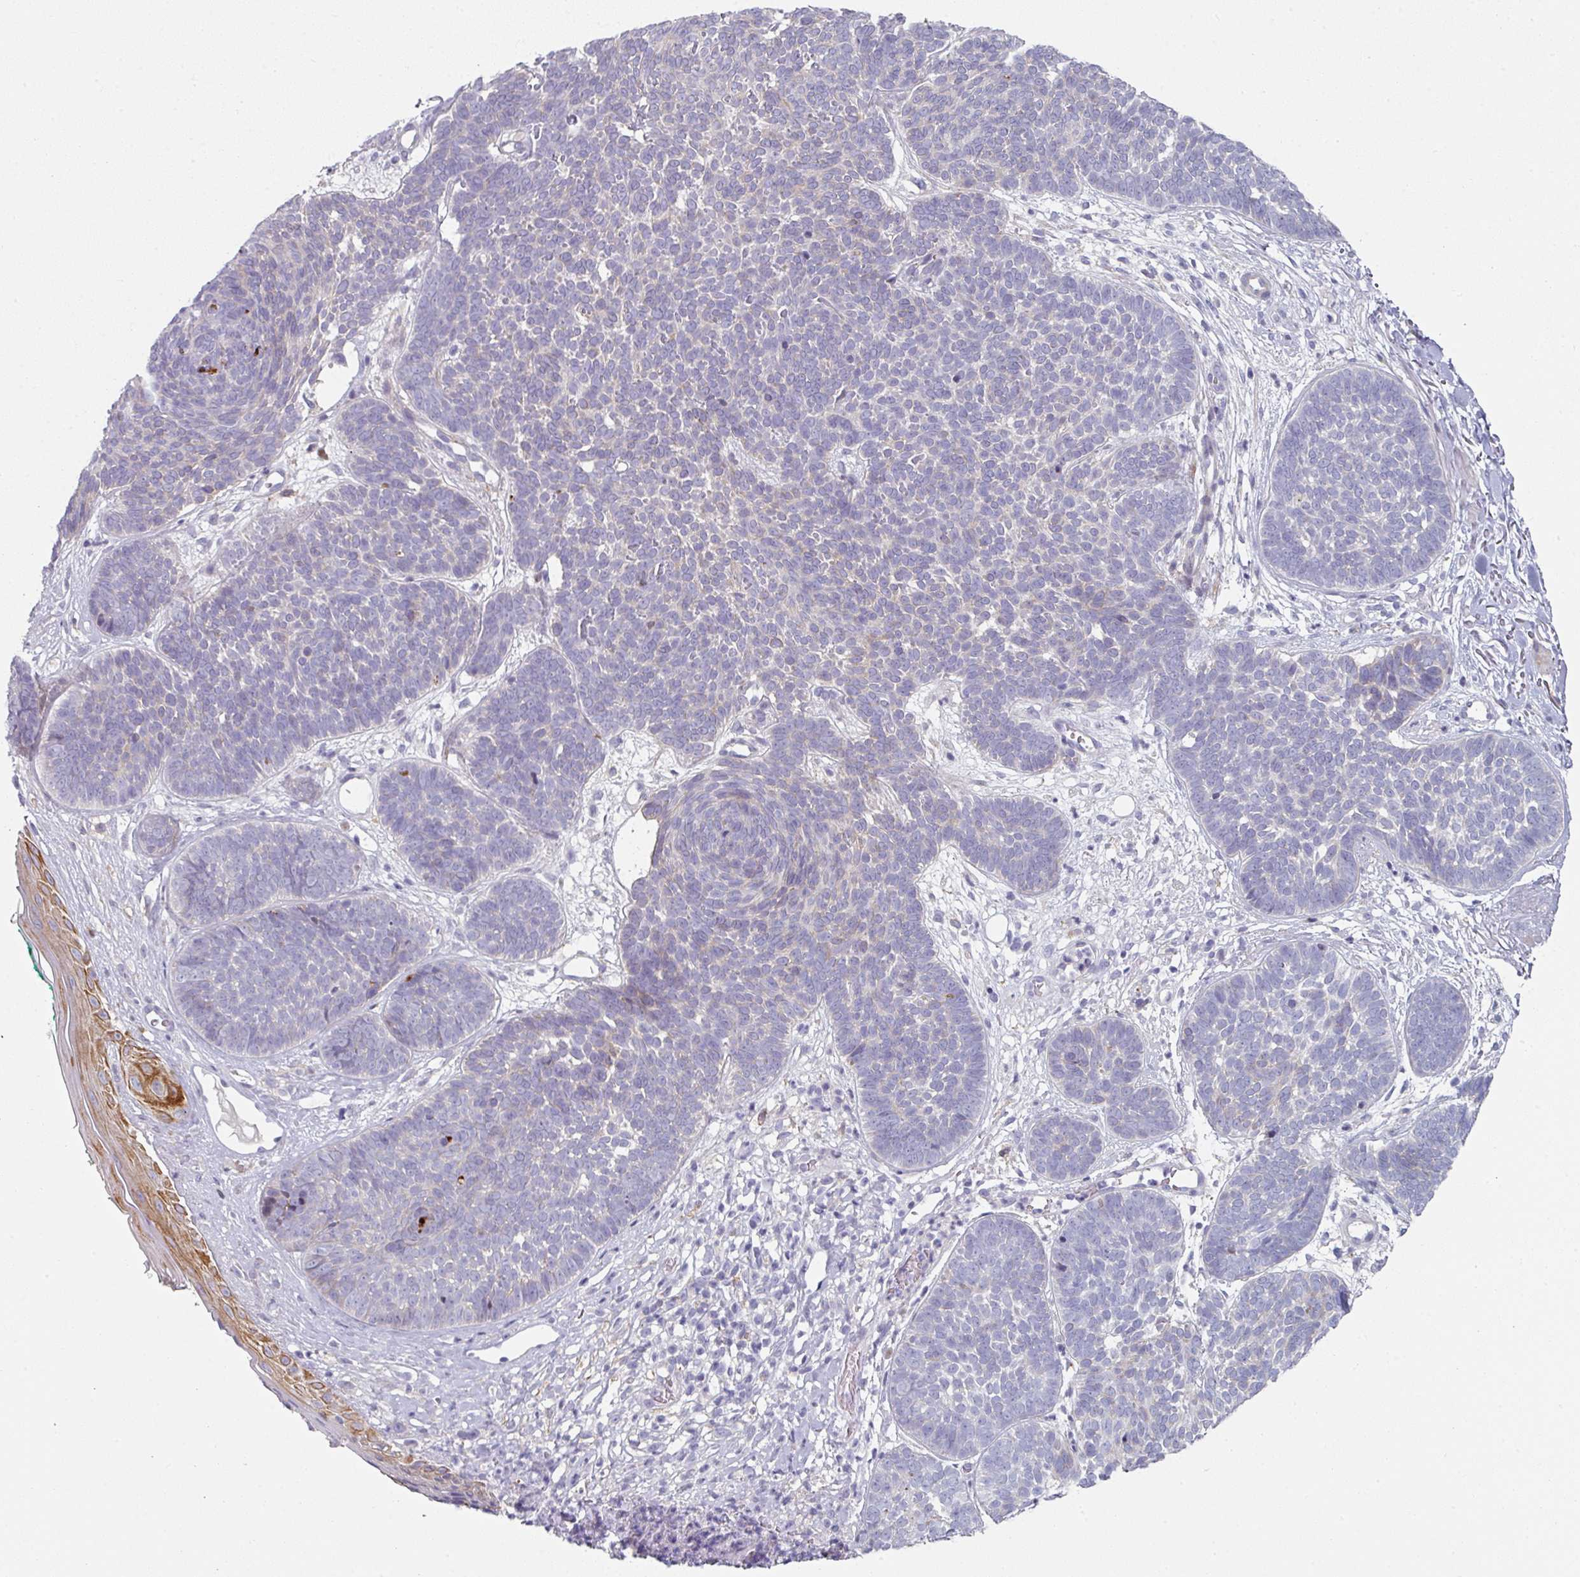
{"staining": {"intensity": "negative", "quantity": "none", "location": "none"}, "tissue": "skin cancer", "cell_type": "Tumor cells", "image_type": "cancer", "snomed": [{"axis": "morphology", "description": "Basal cell carcinoma"}, {"axis": "topography", "description": "Skin"}, {"axis": "topography", "description": "Skin of neck"}, {"axis": "topography", "description": "Skin of shoulder"}, {"axis": "topography", "description": "Skin of back"}], "caption": "The image demonstrates no staining of tumor cells in skin cancer. (Brightfield microscopy of DAB (3,3'-diaminobenzidine) IHC at high magnification).", "gene": "WSB2", "patient": {"sex": "male", "age": 80}}